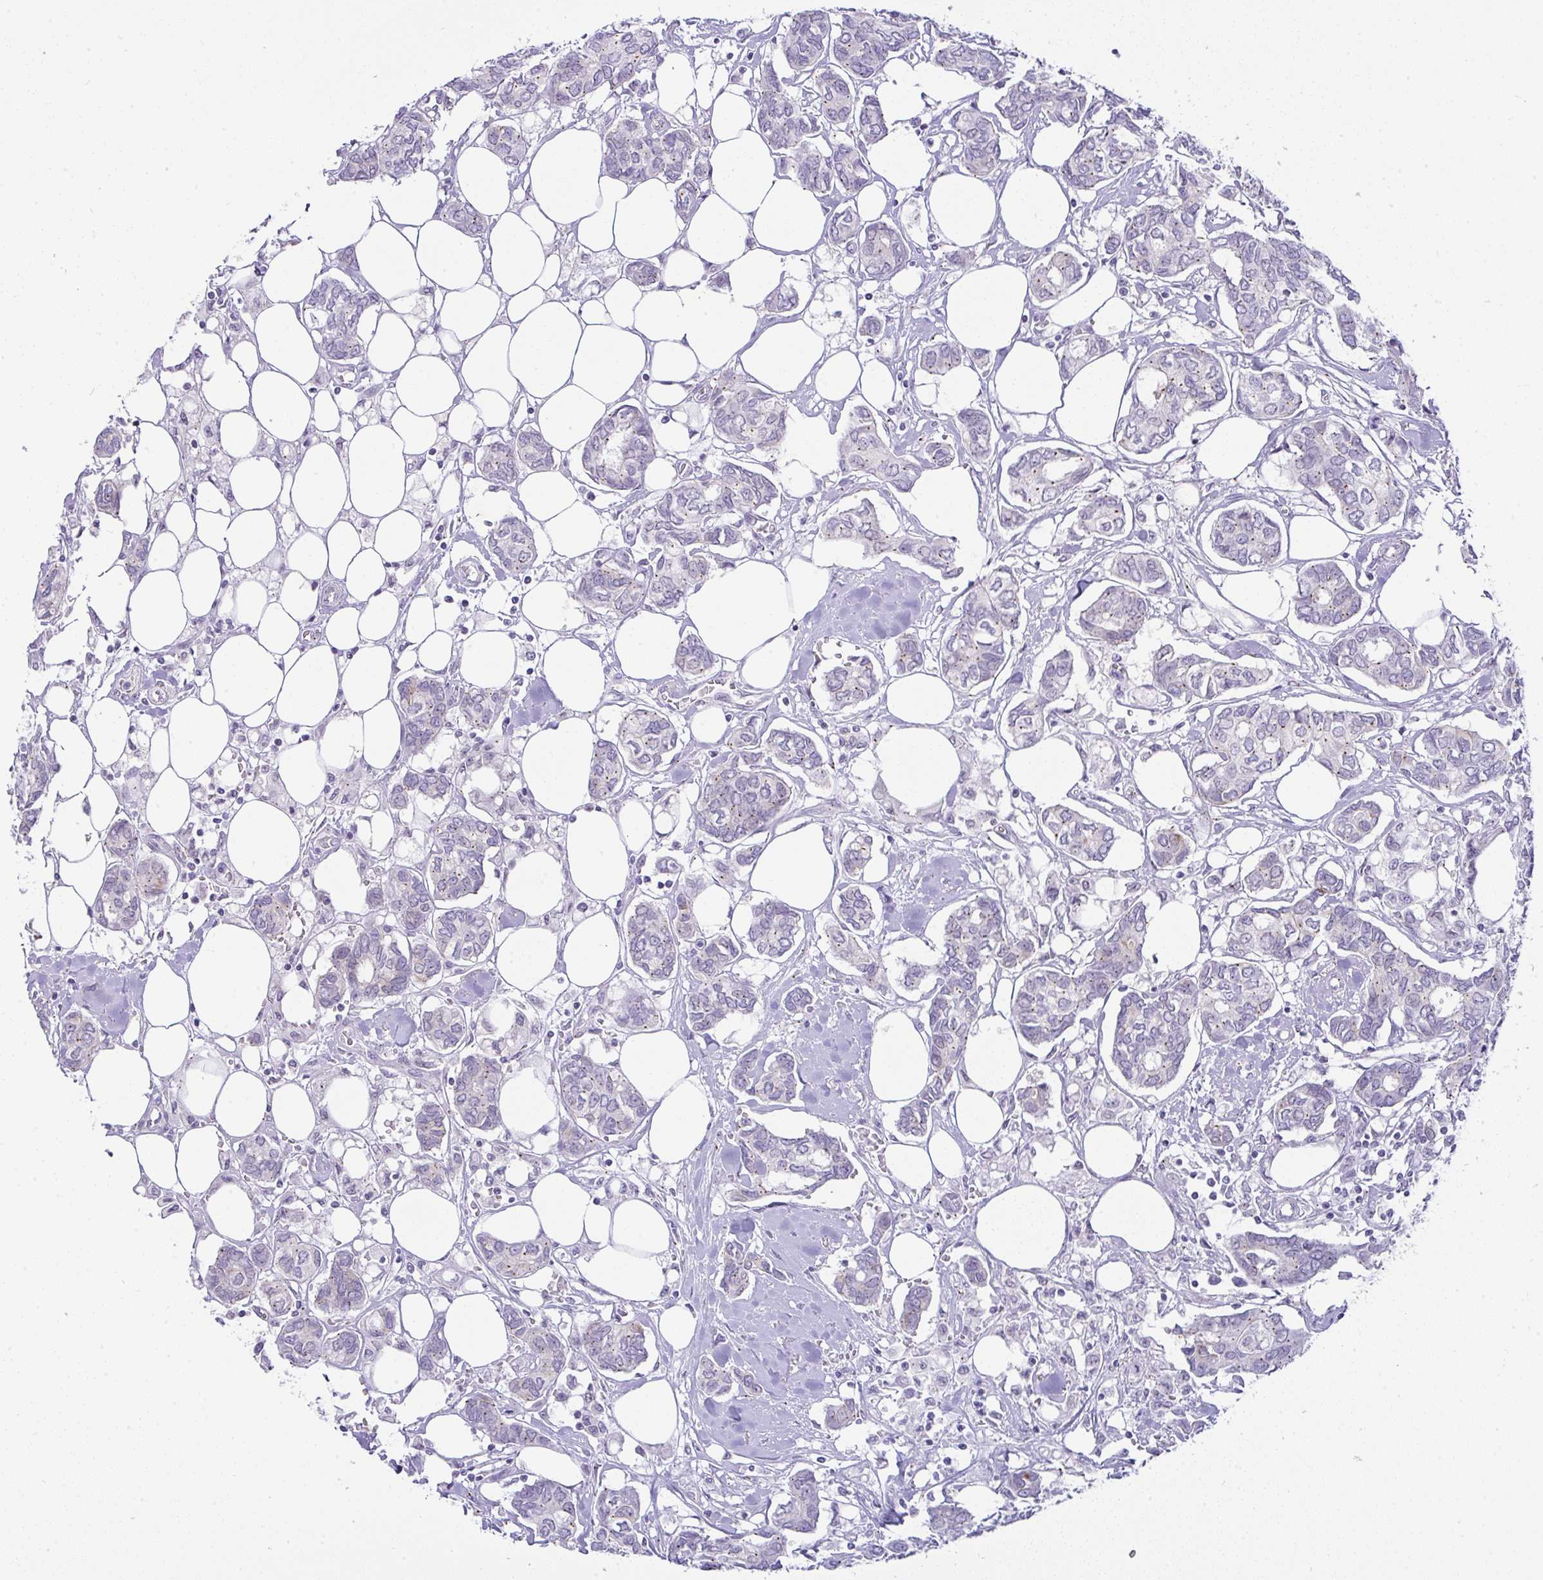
{"staining": {"intensity": "weak", "quantity": "<25%", "location": "cytoplasmic/membranous"}, "tissue": "breast cancer", "cell_type": "Tumor cells", "image_type": "cancer", "snomed": [{"axis": "morphology", "description": "Duct carcinoma"}, {"axis": "topography", "description": "Breast"}], "caption": "A micrograph of human breast cancer (intraductal carcinoma) is negative for staining in tumor cells.", "gene": "FAM177A1", "patient": {"sex": "female", "age": 73}}